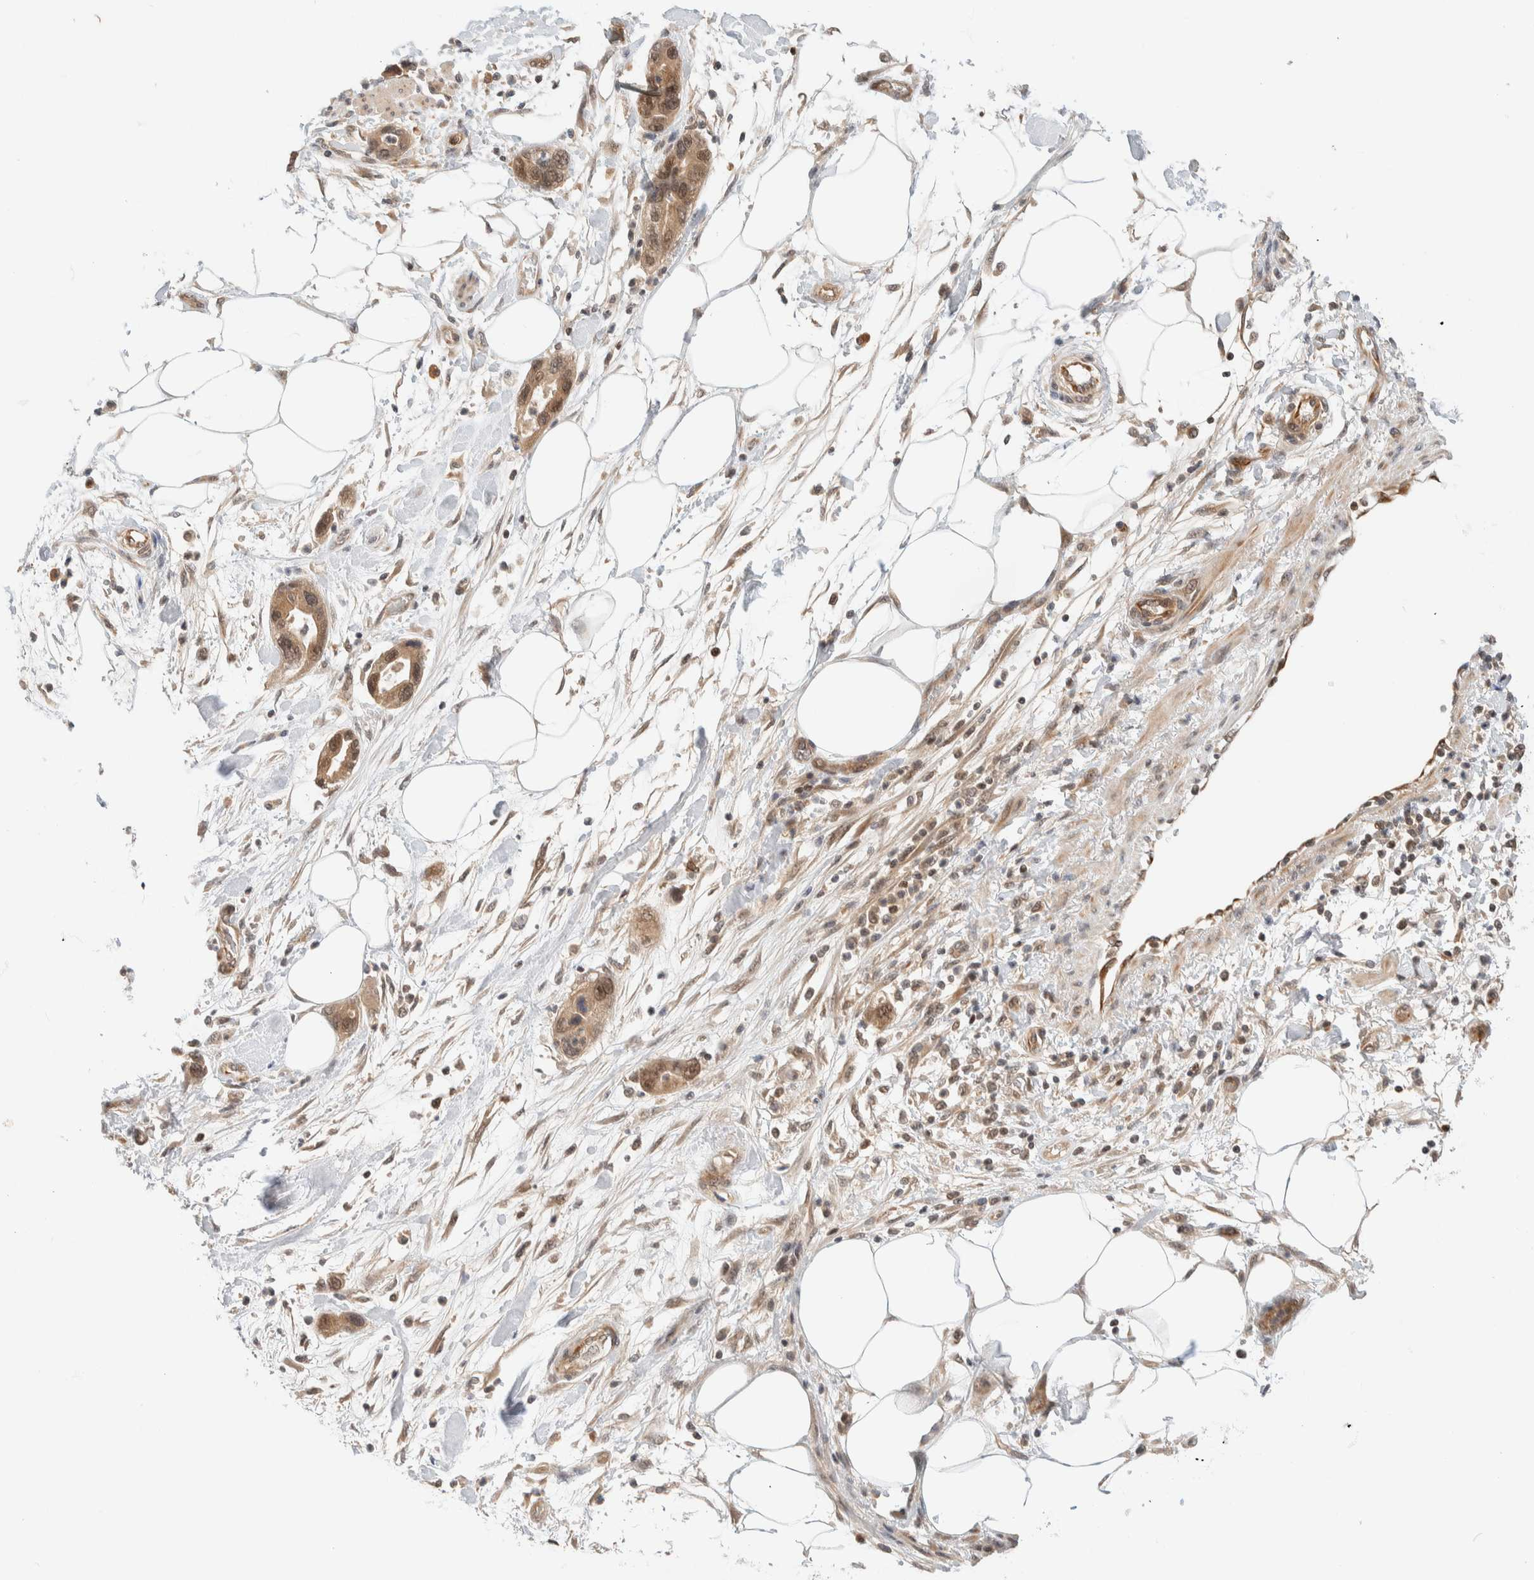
{"staining": {"intensity": "moderate", "quantity": ">75%", "location": "cytoplasmic/membranous,nuclear"}, "tissue": "pancreatic cancer", "cell_type": "Tumor cells", "image_type": "cancer", "snomed": [{"axis": "morphology", "description": "Normal tissue, NOS"}, {"axis": "morphology", "description": "Adenocarcinoma, NOS"}, {"axis": "topography", "description": "Pancreas"}], "caption": "Protein expression analysis of human pancreatic adenocarcinoma reveals moderate cytoplasmic/membranous and nuclear positivity in approximately >75% of tumor cells.", "gene": "C8orf76", "patient": {"sex": "female", "age": 71}}